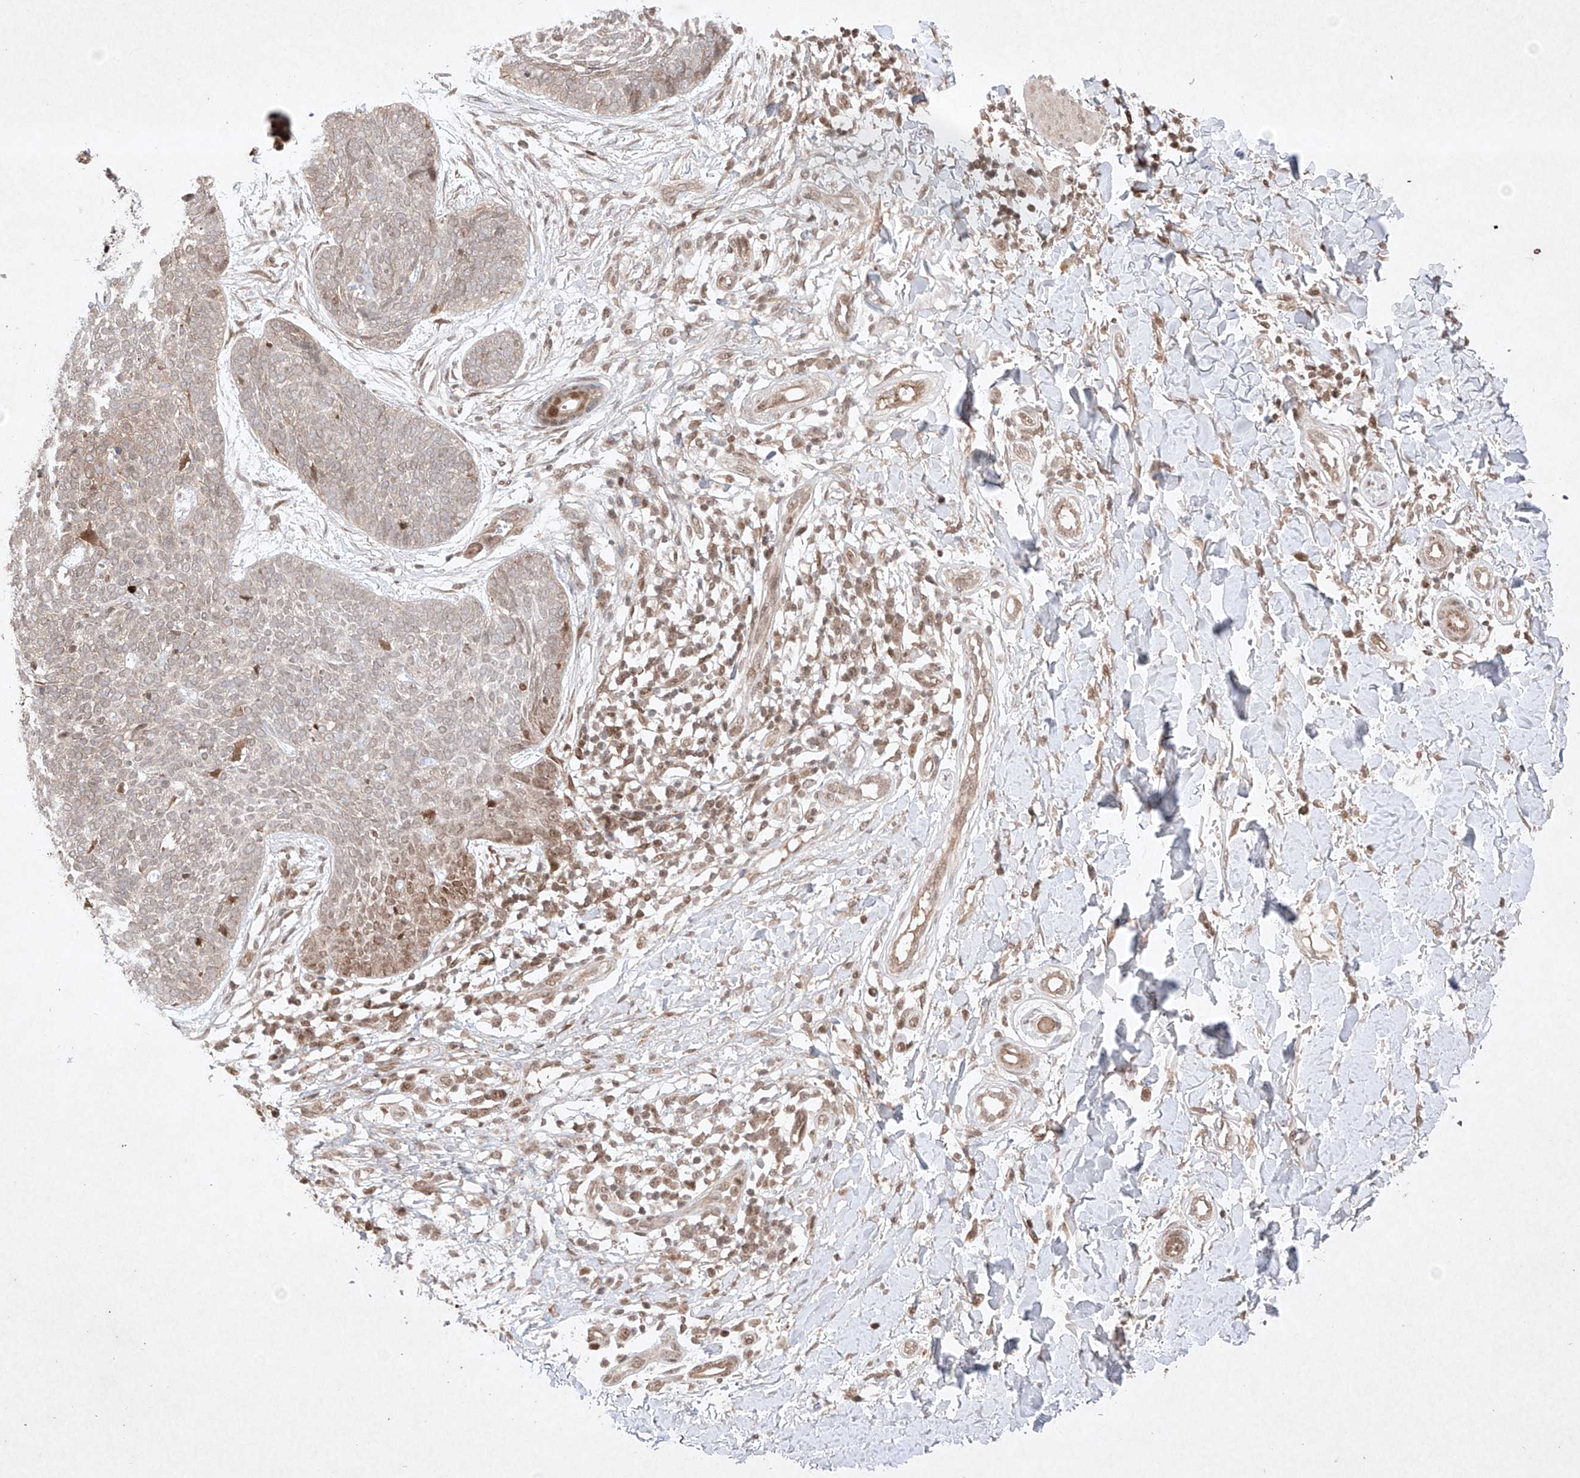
{"staining": {"intensity": "weak", "quantity": "<25%", "location": "cytoplasmic/membranous"}, "tissue": "skin cancer", "cell_type": "Tumor cells", "image_type": "cancer", "snomed": [{"axis": "morphology", "description": "Basal cell carcinoma"}, {"axis": "topography", "description": "Skin"}], "caption": "An image of skin cancer (basal cell carcinoma) stained for a protein demonstrates no brown staining in tumor cells.", "gene": "RNF31", "patient": {"sex": "female", "age": 64}}